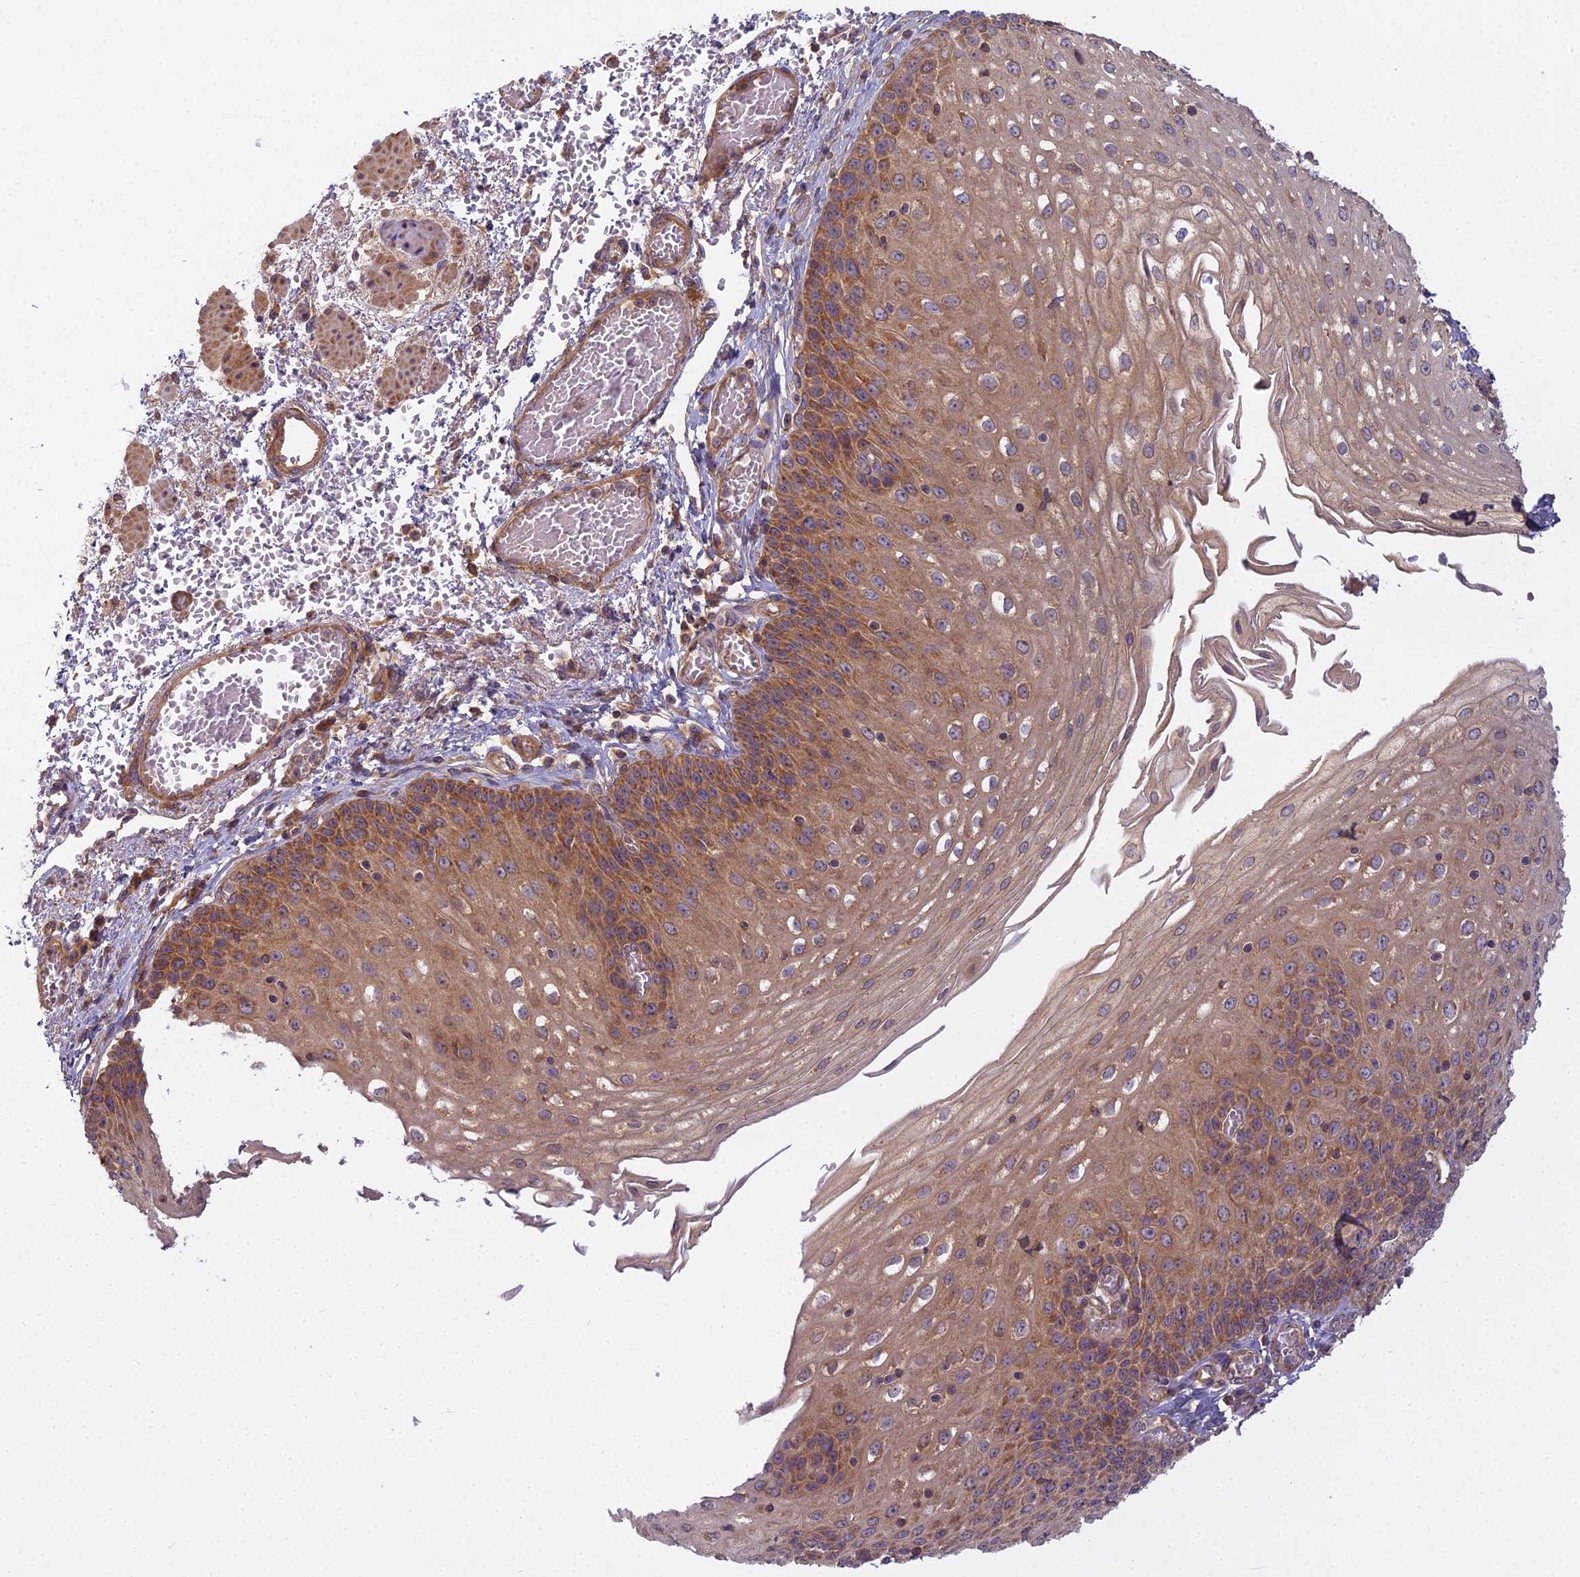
{"staining": {"intensity": "moderate", "quantity": ">75%", "location": "cytoplasmic/membranous"}, "tissue": "esophagus", "cell_type": "Squamous epithelial cells", "image_type": "normal", "snomed": [{"axis": "morphology", "description": "Normal tissue, NOS"}, {"axis": "topography", "description": "Esophagus"}], "caption": "DAB (3,3'-diaminobenzidine) immunohistochemical staining of benign human esophagus shows moderate cytoplasmic/membranous protein positivity in approximately >75% of squamous epithelial cells. (Stains: DAB (3,3'-diaminobenzidine) in brown, nuclei in blue, Microscopy: brightfield microscopy at high magnification).", "gene": "CCDC167", "patient": {"sex": "male", "age": 81}}